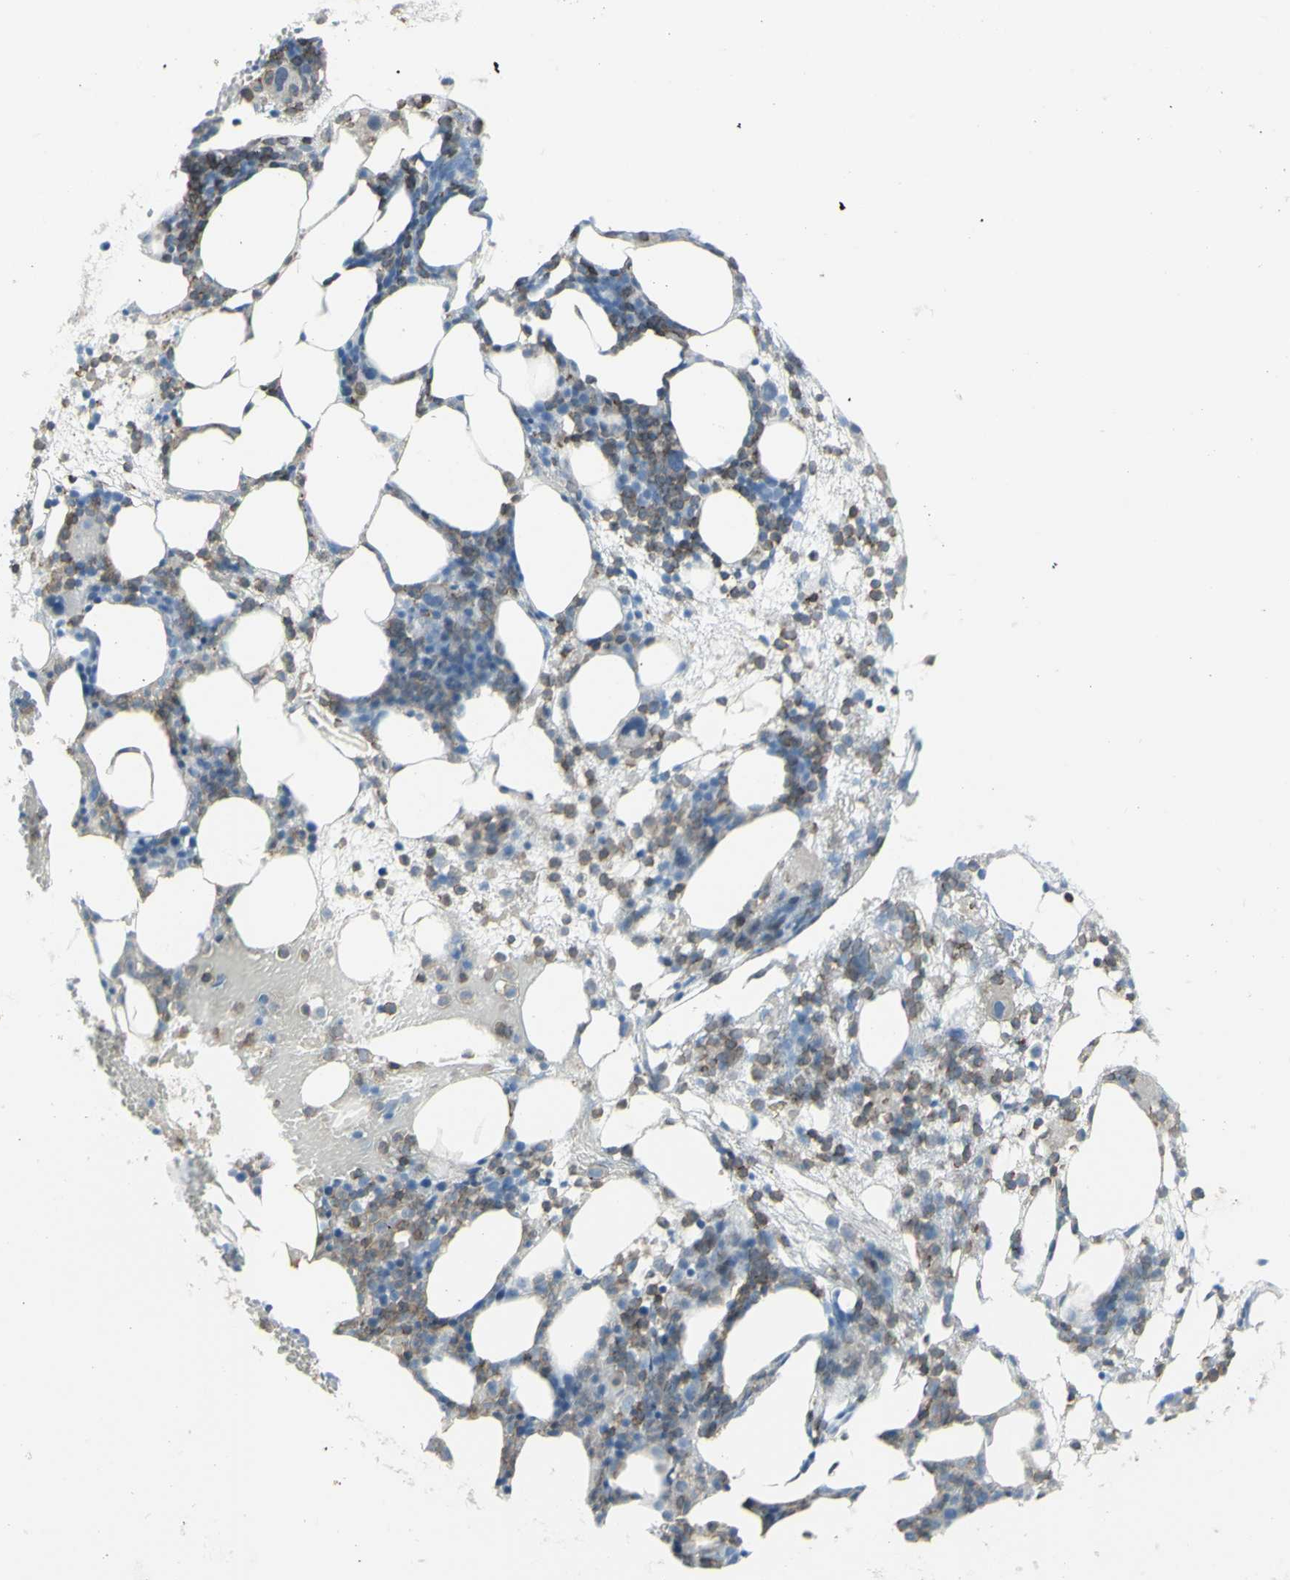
{"staining": {"intensity": "weak", "quantity": "25%-75%", "location": "cytoplasmic/membranous"}, "tissue": "bone marrow", "cell_type": "Hematopoietic cells", "image_type": "normal", "snomed": [{"axis": "morphology", "description": "Normal tissue, NOS"}, {"axis": "morphology", "description": "Inflammation, NOS"}, {"axis": "topography", "description": "Bone marrow"}], "caption": "Protein expression analysis of unremarkable human bone marrow reveals weak cytoplasmic/membranous staining in approximately 25%-75% of hematopoietic cells.", "gene": "NRG1", "patient": {"sex": "female", "age": 79}}